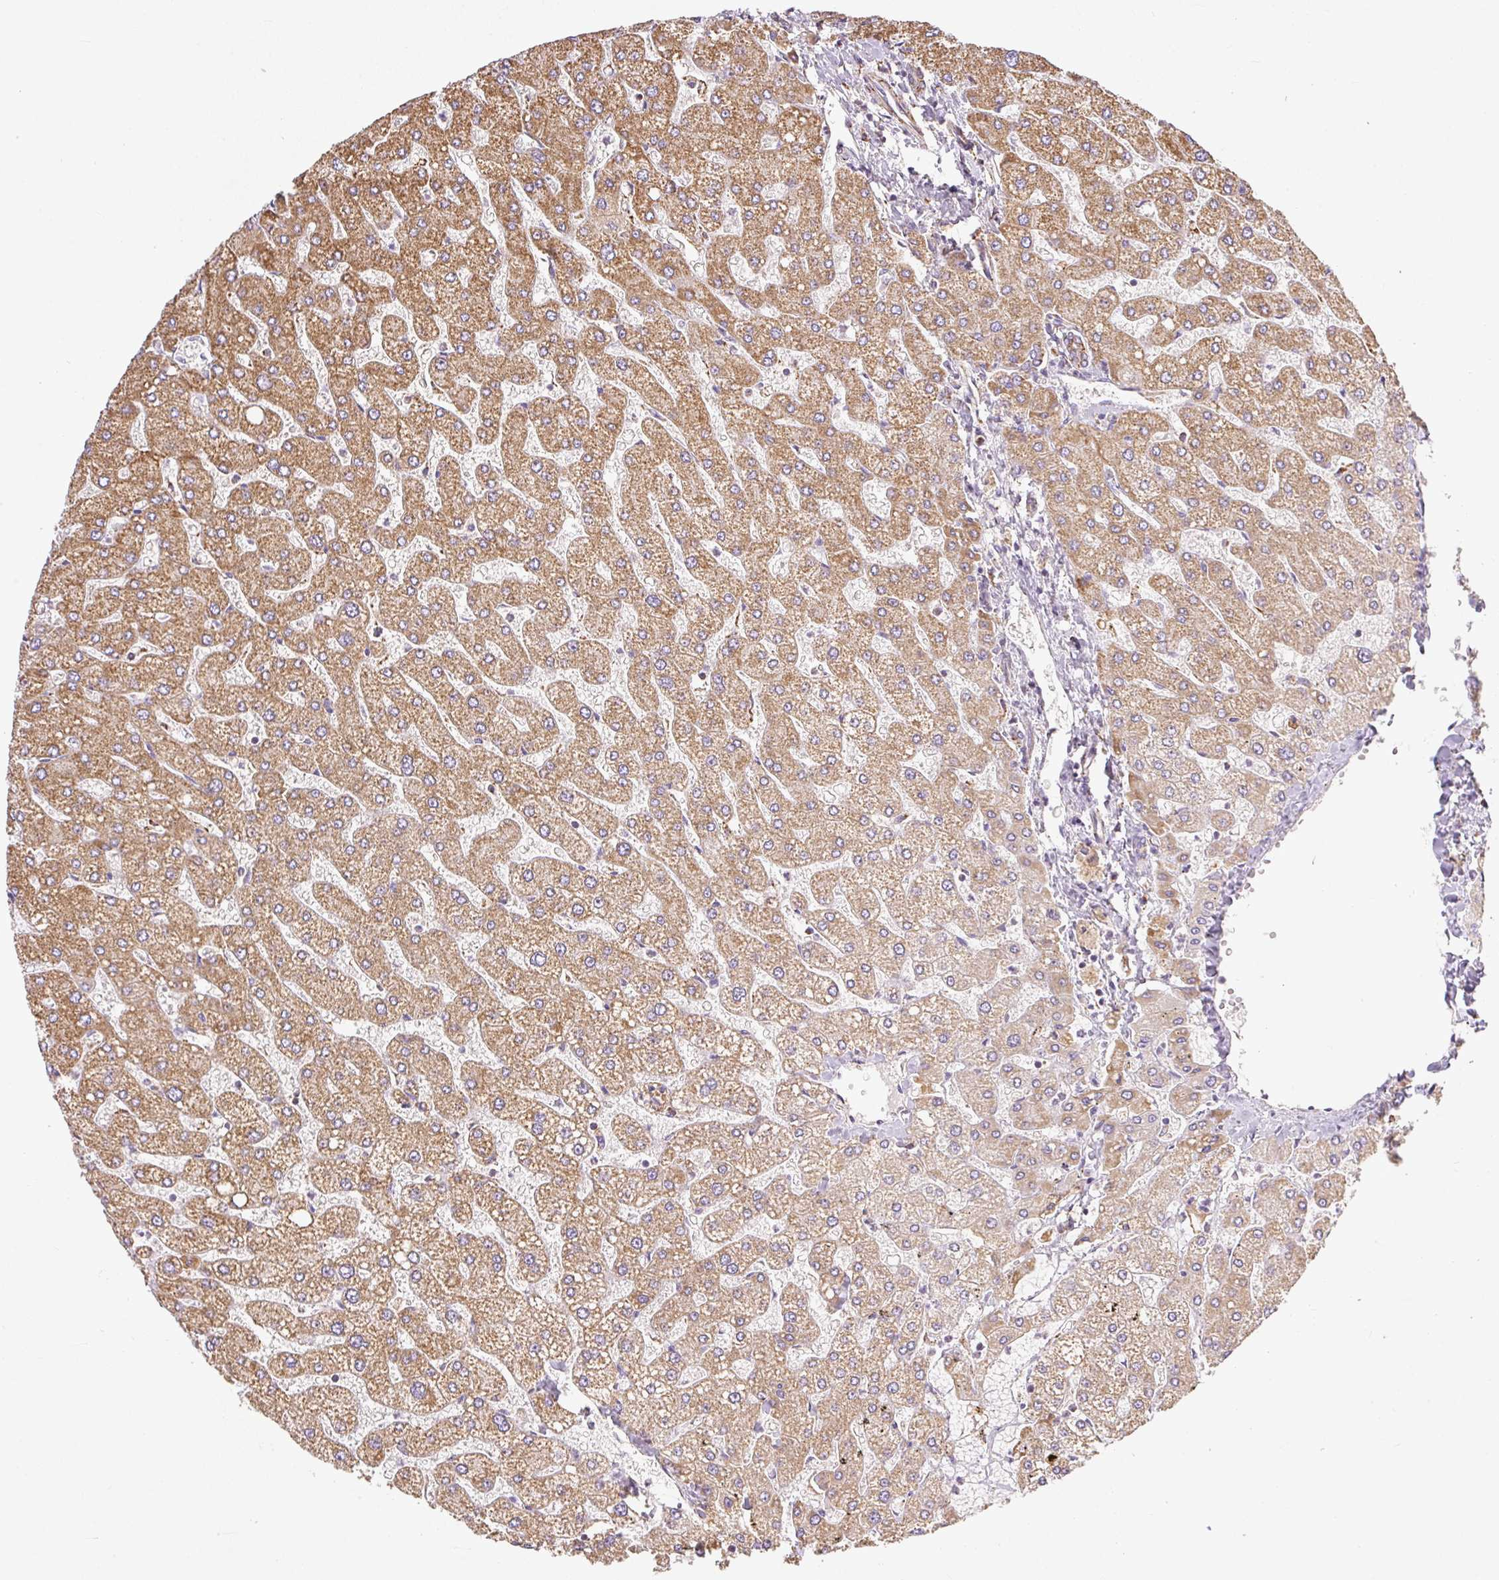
{"staining": {"intensity": "moderate", "quantity": "25%-75%", "location": "cytoplasmic/membranous"}, "tissue": "liver", "cell_type": "Cholangiocytes", "image_type": "normal", "snomed": [{"axis": "morphology", "description": "Normal tissue, NOS"}, {"axis": "topography", "description": "Liver"}], "caption": "Moderate cytoplasmic/membranous positivity for a protein is appreciated in approximately 25%-75% of cholangiocytes of benign liver using IHC.", "gene": "DAAM2", "patient": {"sex": "male", "age": 55}}